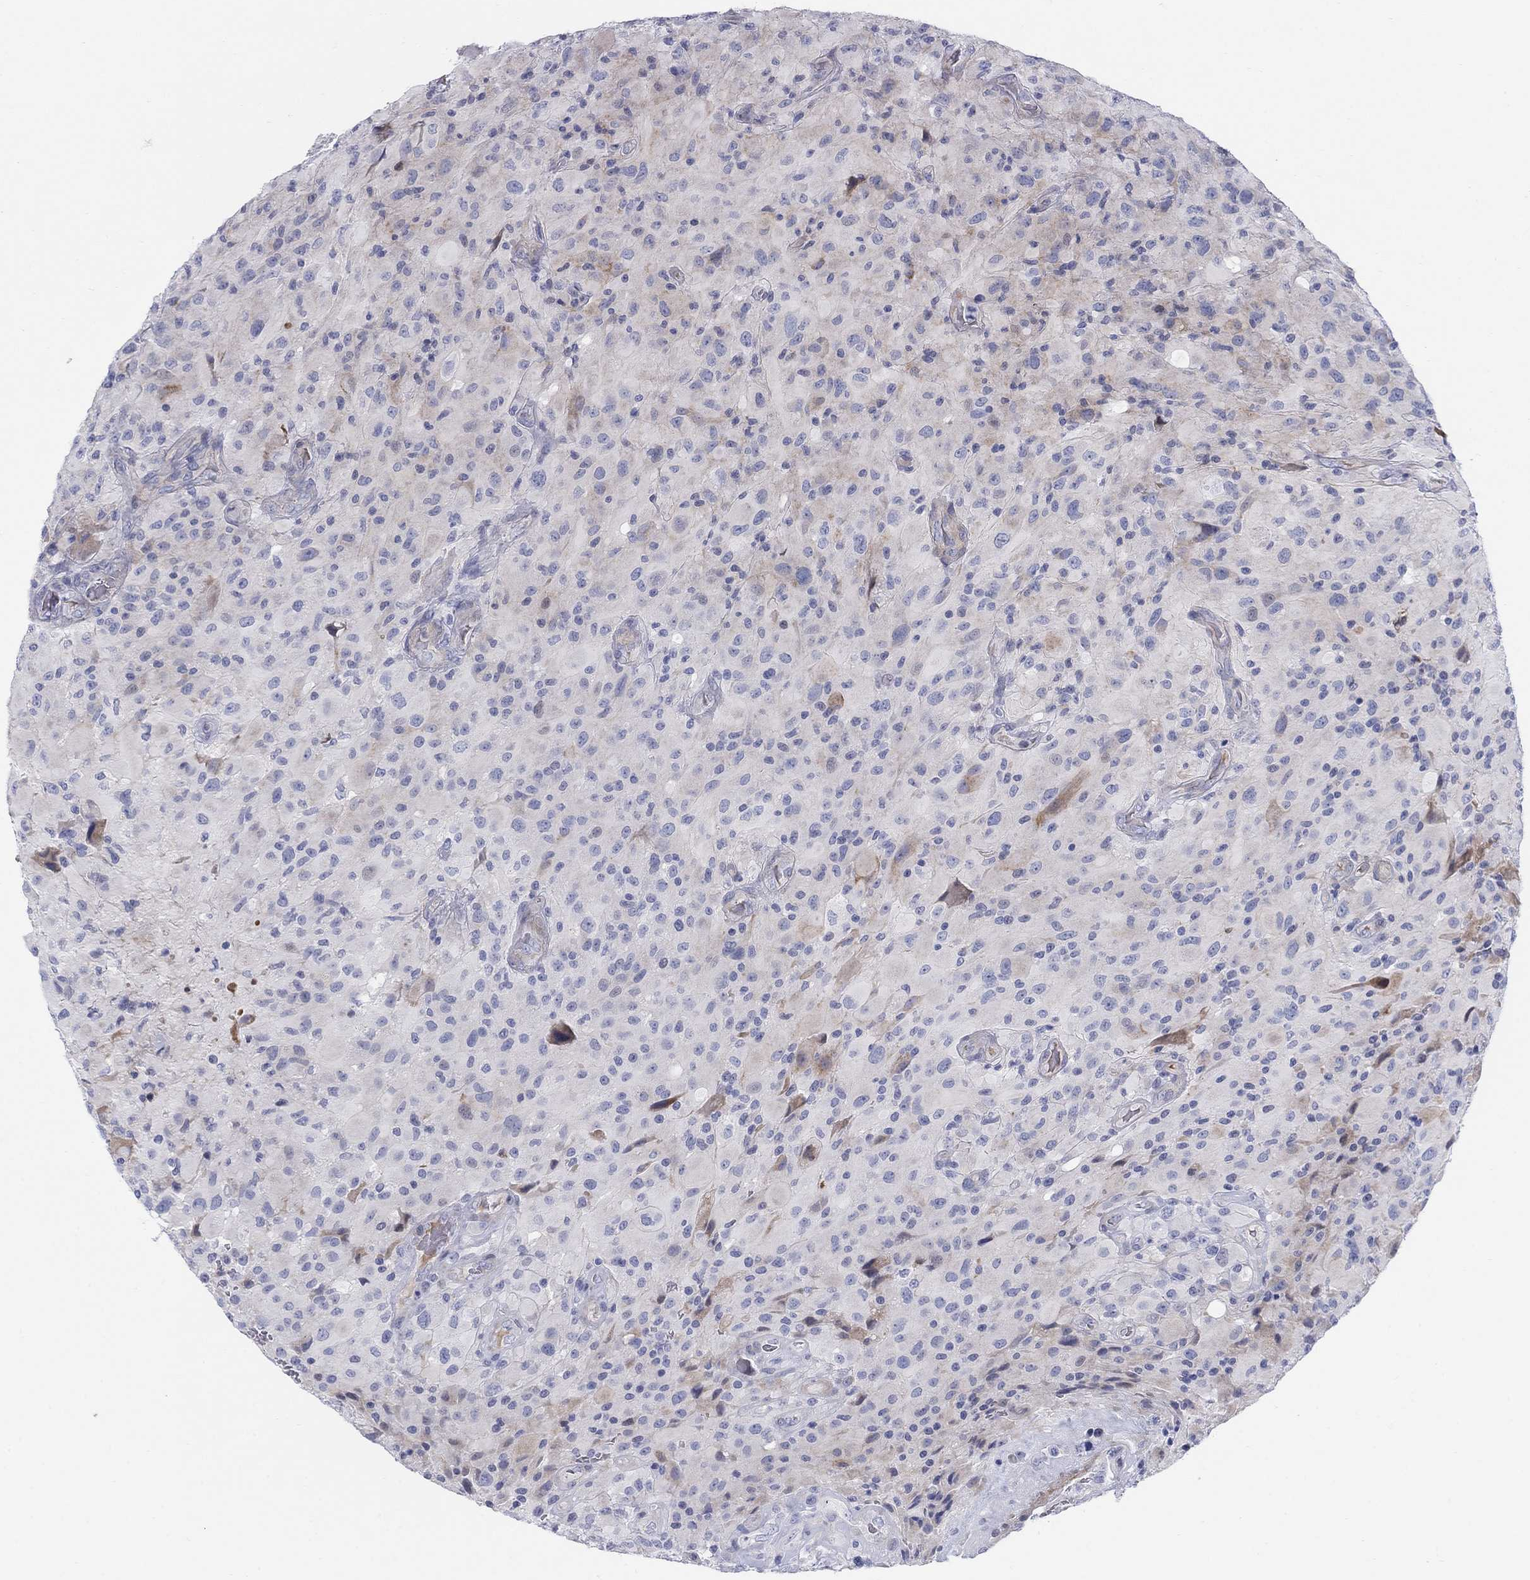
{"staining": {"intensity": "negative", "quantity": "none", "location": "none"}, "tissue": "glioma", "cell_type": "Tumor cells", "image_type": "cancer", "snomed": [{"axis": "morphology", "description": "Glioma, malignant, High grade"}, {"axis": "topography", "description": "Cerebral cortex"}], "caption": "Protein analysis of glioma displays no significant positivity in tumor cells. (DAB IHC with hematoxylin counter stain).", "gene": "HEATR4", "patient": {"sex": "male", "age": 35}}